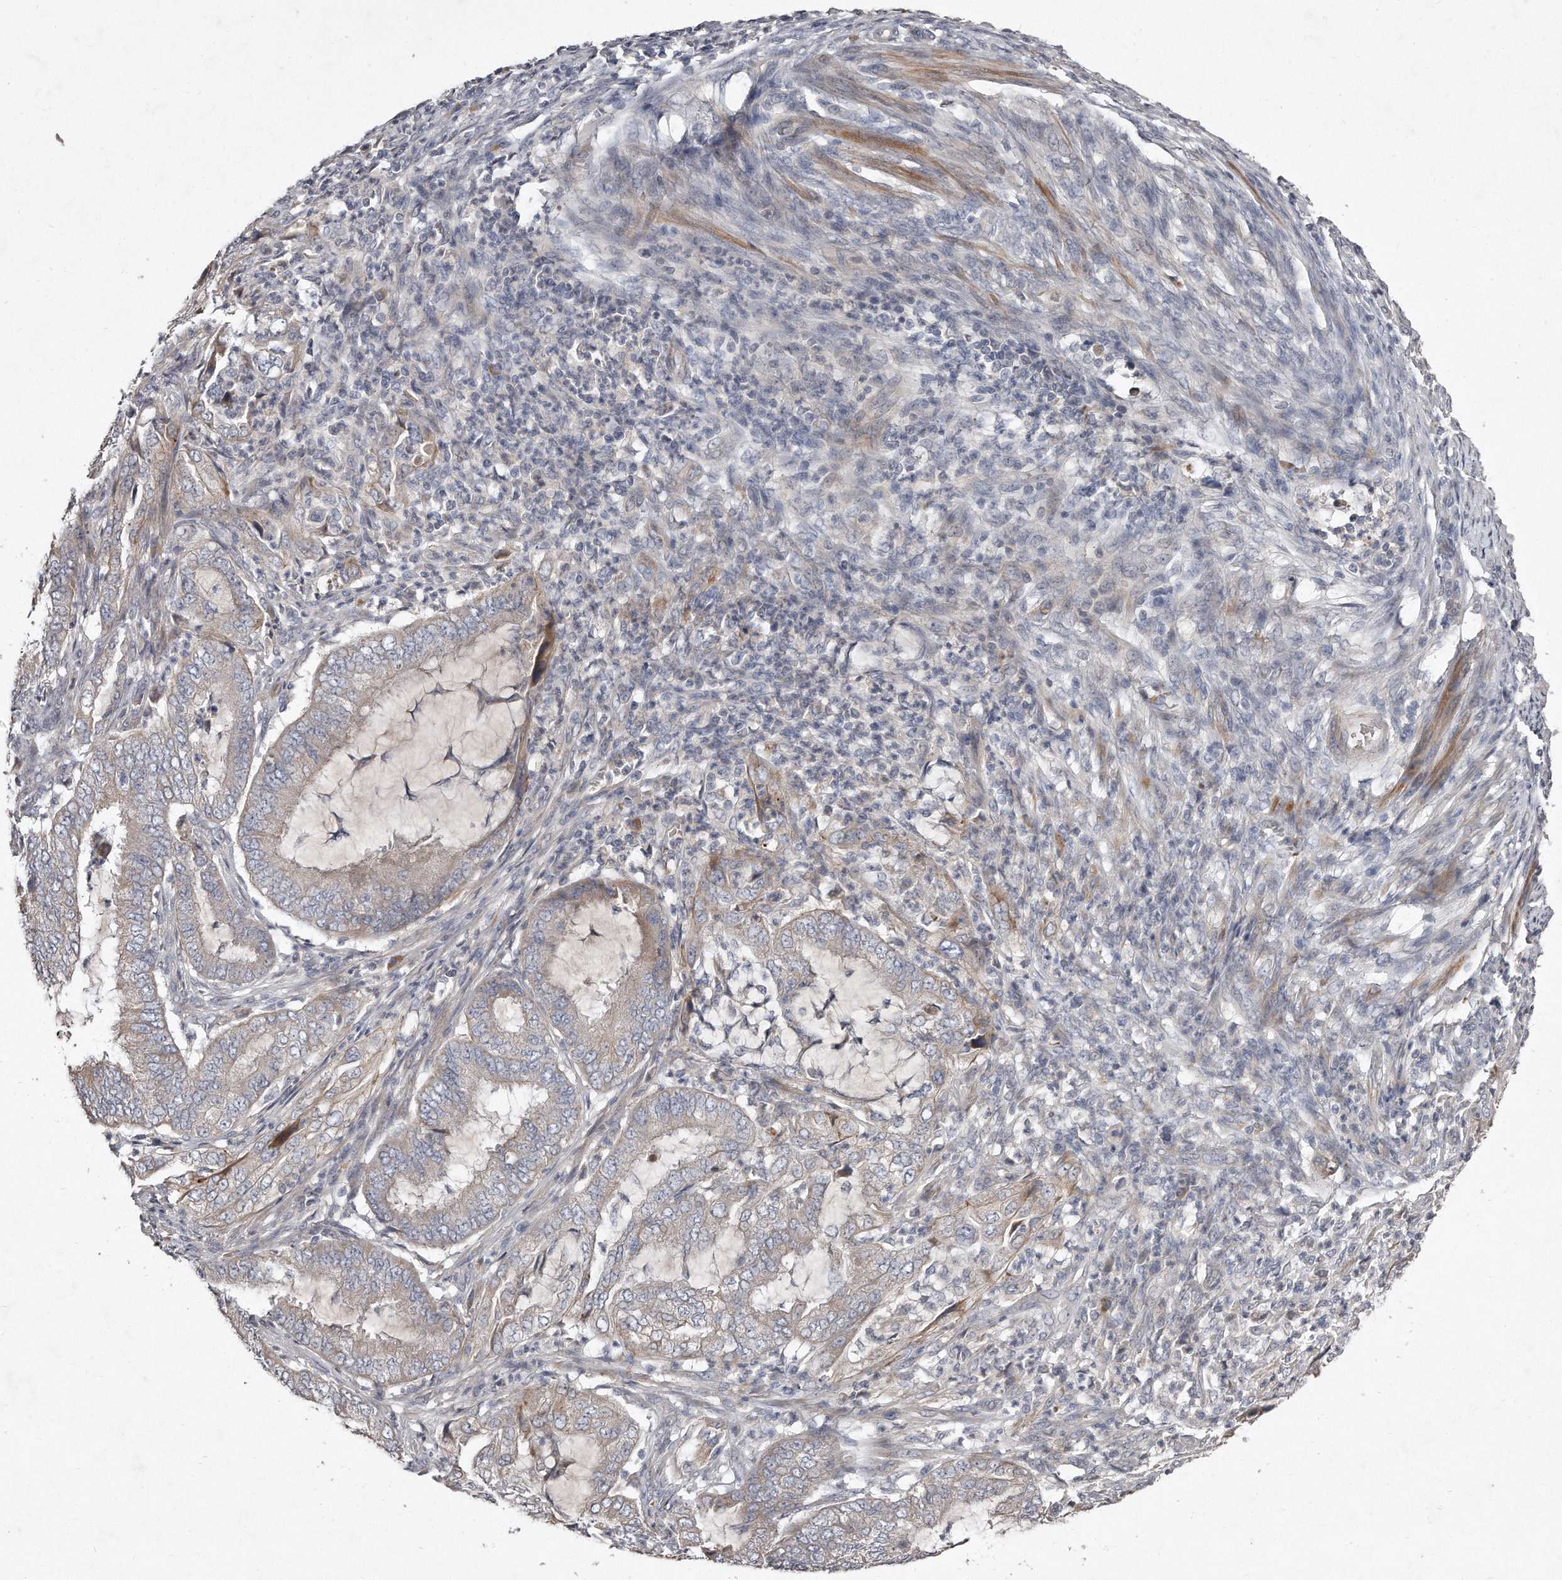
{"staining": {"intensity": "weak", "quantity": "<25%", "location": "cytoplasmic/membranous"}, "tissue": "endometrial cancer", "cell_type": "Tumor cells", "image_type": "cancer", "snomed": [{"axis": "morphology", "description": "Adenocarcinoma, NOS"}, {"axis": "topography", "description": "Endometrium"}], "caption": "DAB immunohistochemical staining of endometrial adenocarcinoma demonstrates no significant expression in tumor cells.", "gene": "TECR", "patient": {"sex": "female", "age": 51}}